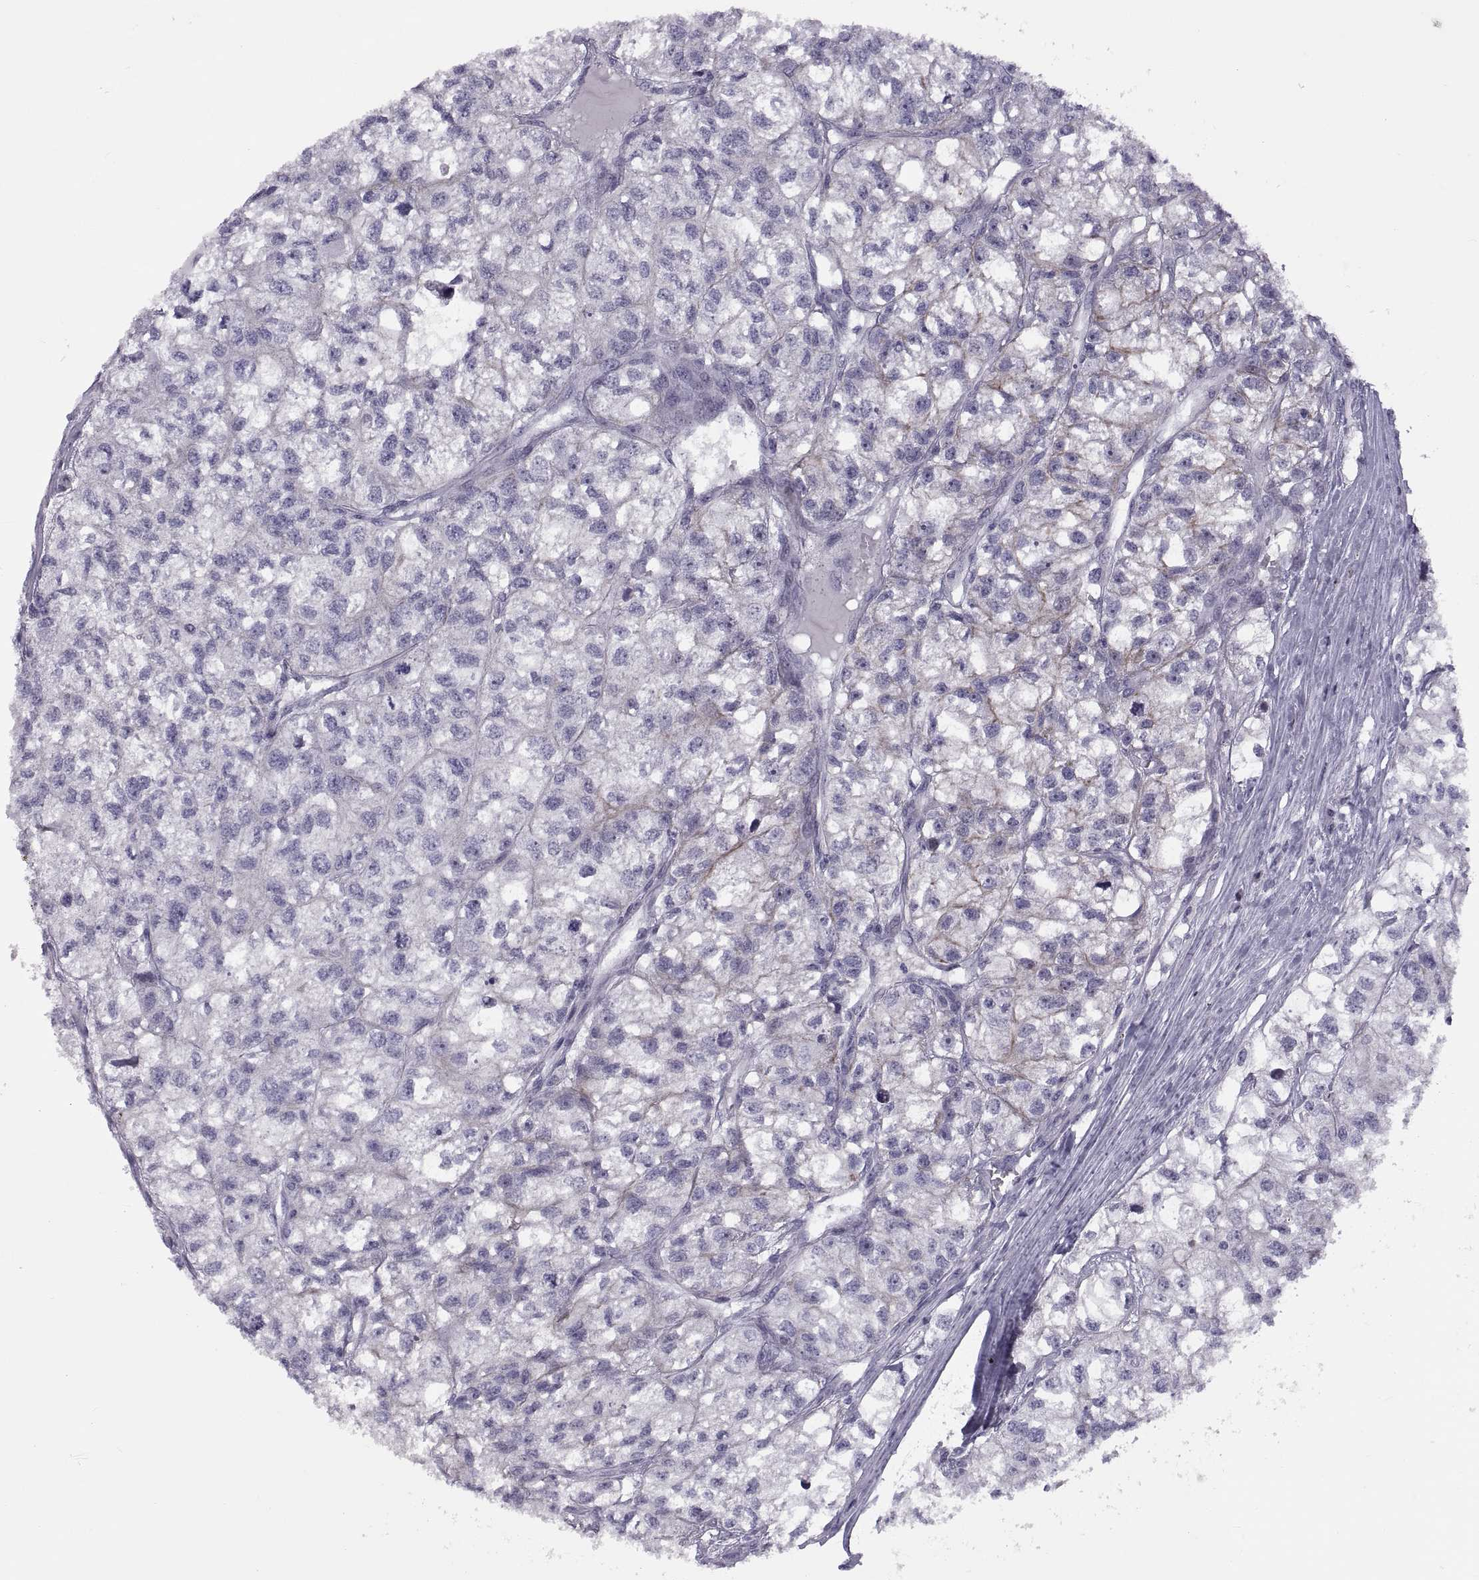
{"staining": {"intensity": "negative", "quantity": "none", "location": "none"}, "tissue": "renal cancer", "cell_type": "Tumor cells", "image_type": "cancer", "snomed": [{"axis": "morphology", "description": "Adenocarcinoma, NOS"}, {"axis": "topography", "description": "Kidney"}], "caption": "The histopathology image exhibits no staining of tumor cells in adenocarcinoma (renal). (DAB immunohistochemistry visualized using brightfield microscopy, high magnification).", "gene": "TMEM158", "patient": {"sex": "male", "age": 56}}